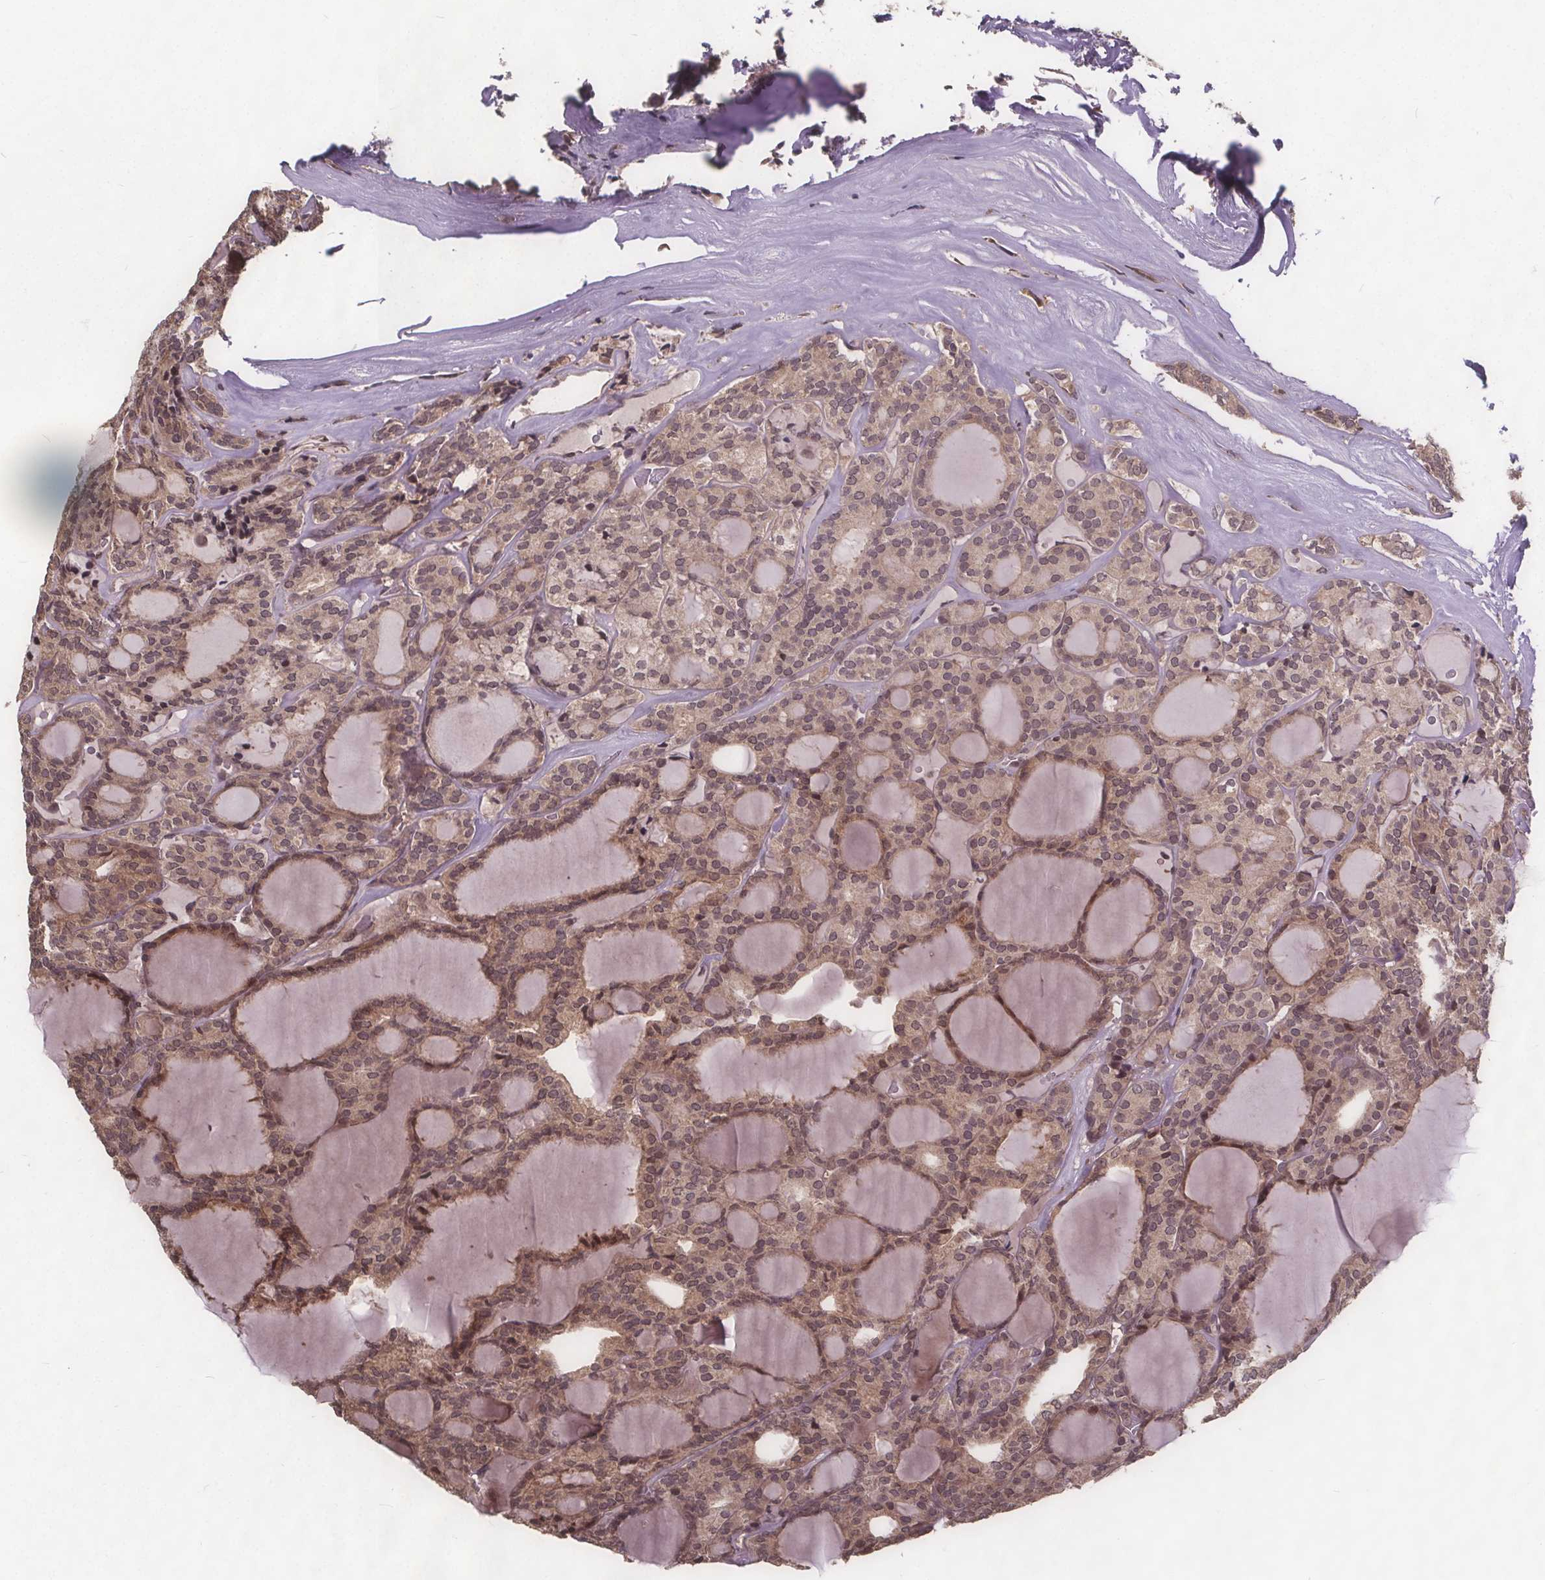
{"staining": {"intensity": "moderate", "quantity": "25%-75%", "location": "cytoplasmic/membranous"}, "tissue": "thyroid cancer", "cell_type": "Tumor cells", "image_type": "cancer", "snomed": [{"axis": "morphology", "description": "Follicular adenoma carcinoma, NOS"}, {"axis": "topography", "description": "Thyroid gland"}], "caption": "This histopathology image demonstrates thyroid cancer stained with immunohistochemistry (IHC) to label a protein in brown. The cytoplasmic/membranous of tumor cells show moderate positivity for the protein. Nuclei are counter-stained blue.", "gene": "USP9X", "patient": {"sex": "male", "age": 74}}